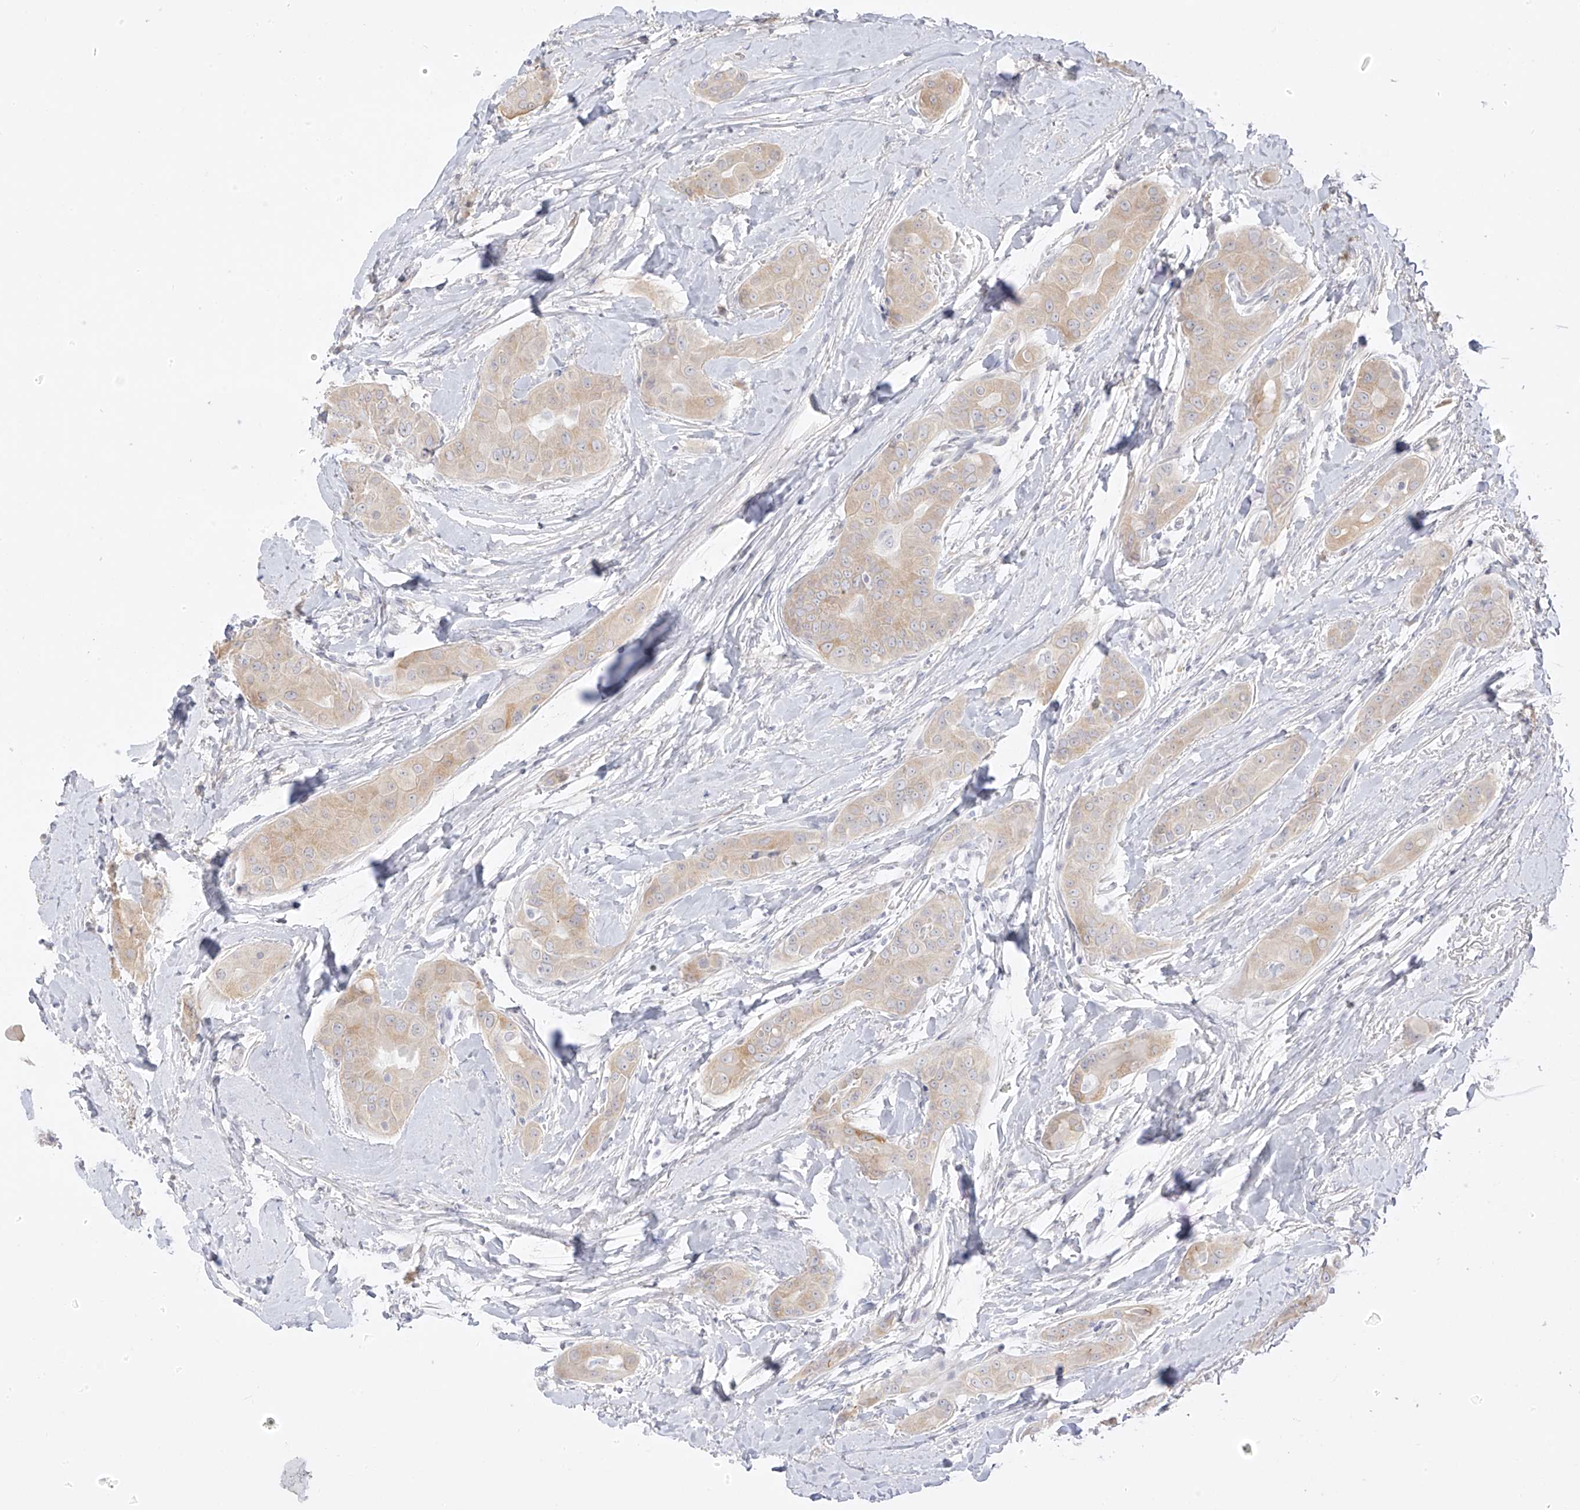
{"staining": {"intensity": "weak", "quantity": "25%-75%", "location": "cytoplasmic/membranous"}, "tissue": "thyroid cancer", "cell_type": "Tumor cells", "image_type": "cancer", "snomed": [{"axis": "morphology", "description": "Papillary adenocarcinoma, NOS"}, {"axis": "topography", "description": "Thyroid gland"}], "caption": "Immunohistochemistry (DAB (3,3'-diaminobenzidine)) staining of papillary adenocarcinoma (thyroid) exhibits weak cytoplasmic/membranous protein staining in about 25%-75% of tumor cells.", "gene": "DCDC2", "patient": {"sex": "male", "age": 33}}